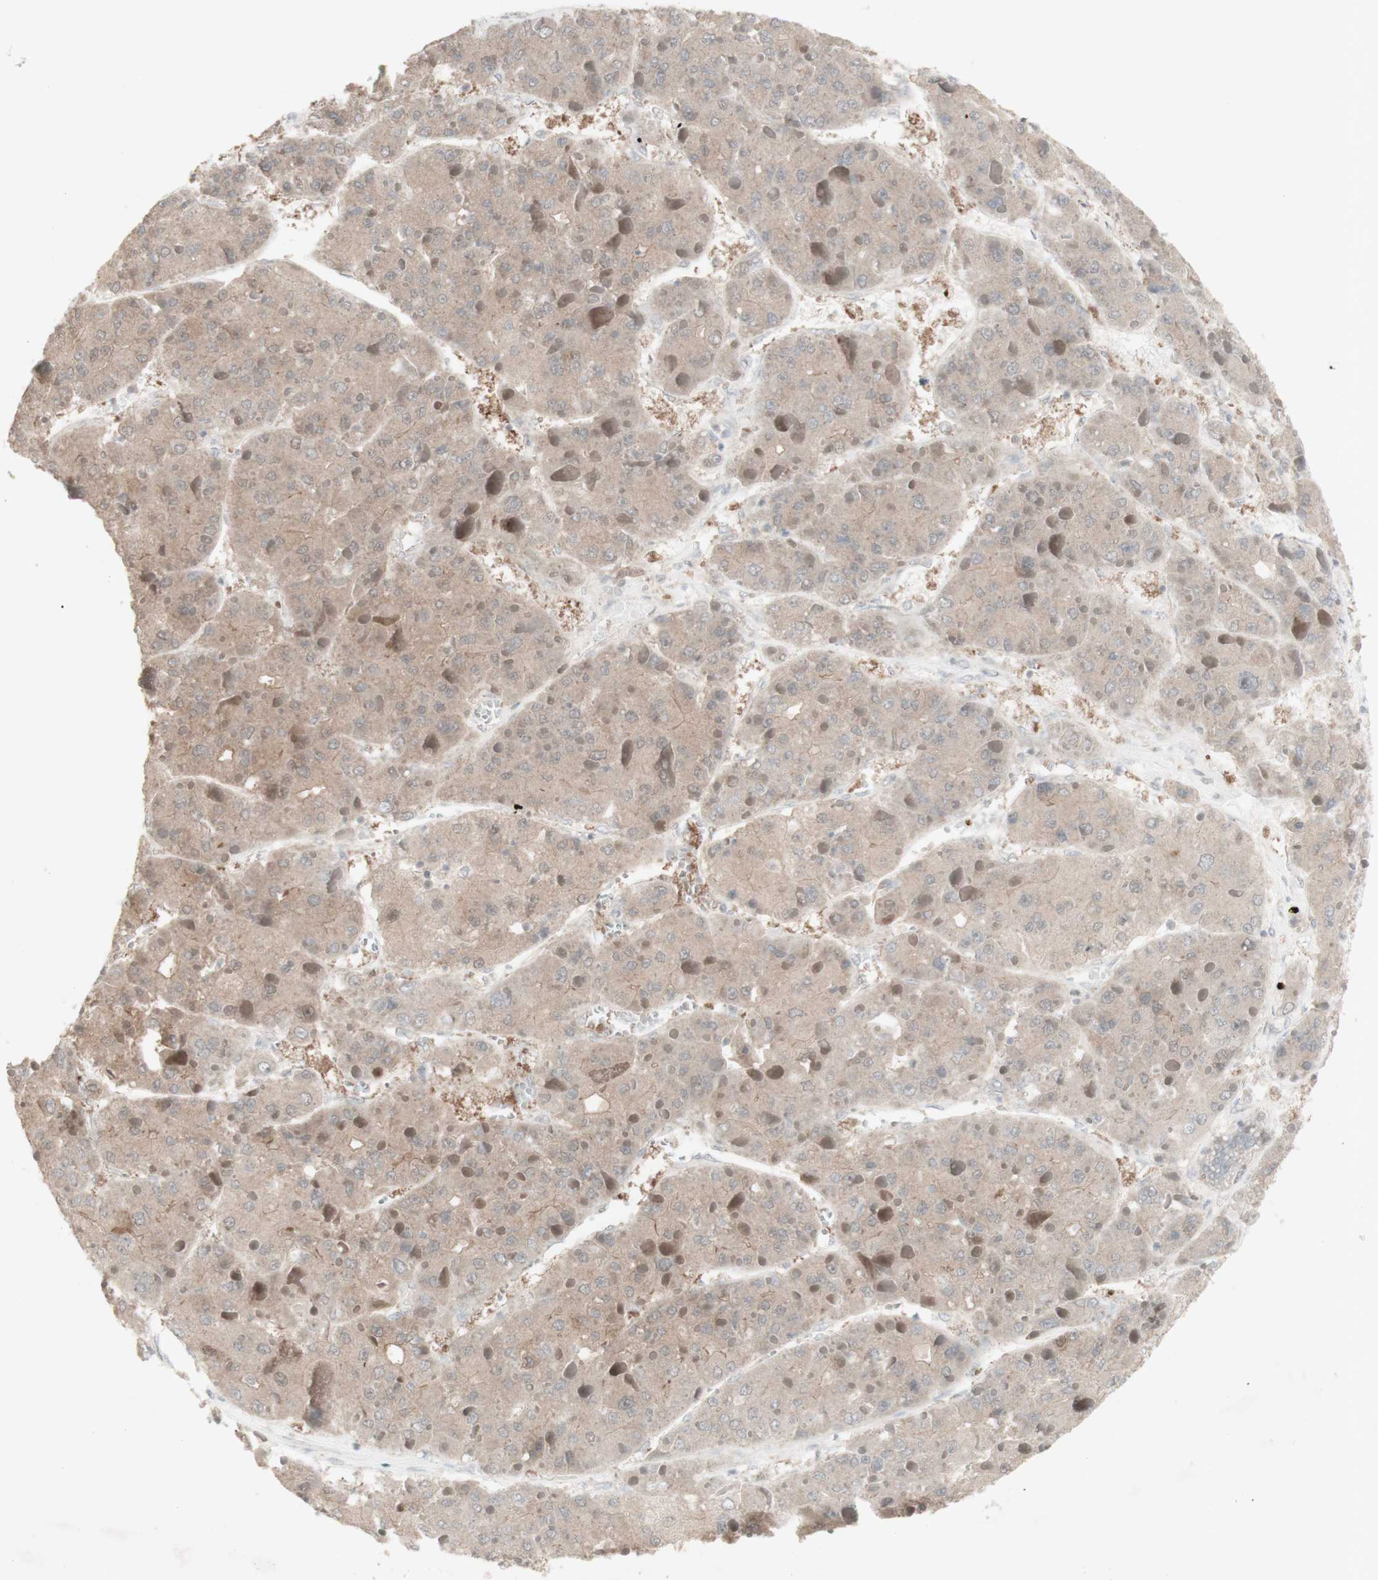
{"staining": {"intensity": "weak", "quantity": ">75%", "location": "cytoplasmic/membranous"}, "tissue": "liver cancer", "cell_type": "Tumor cells", "image_type": "cancer", "snomed": [{"axis": "morphology", "description": "Carcinoma, Hepatocellular, NOS"}, {"axis": "topography", "description": "Liver"}], "caption": "Weak cytoplasmic/membranous expression for a protein is identified in approximately >75% of tumor cells of hepatocellular carcinoma (liver) using immunohistochemistry.", "gene": "C1orf116", "patient": {"sex": "female", "age": 73}}